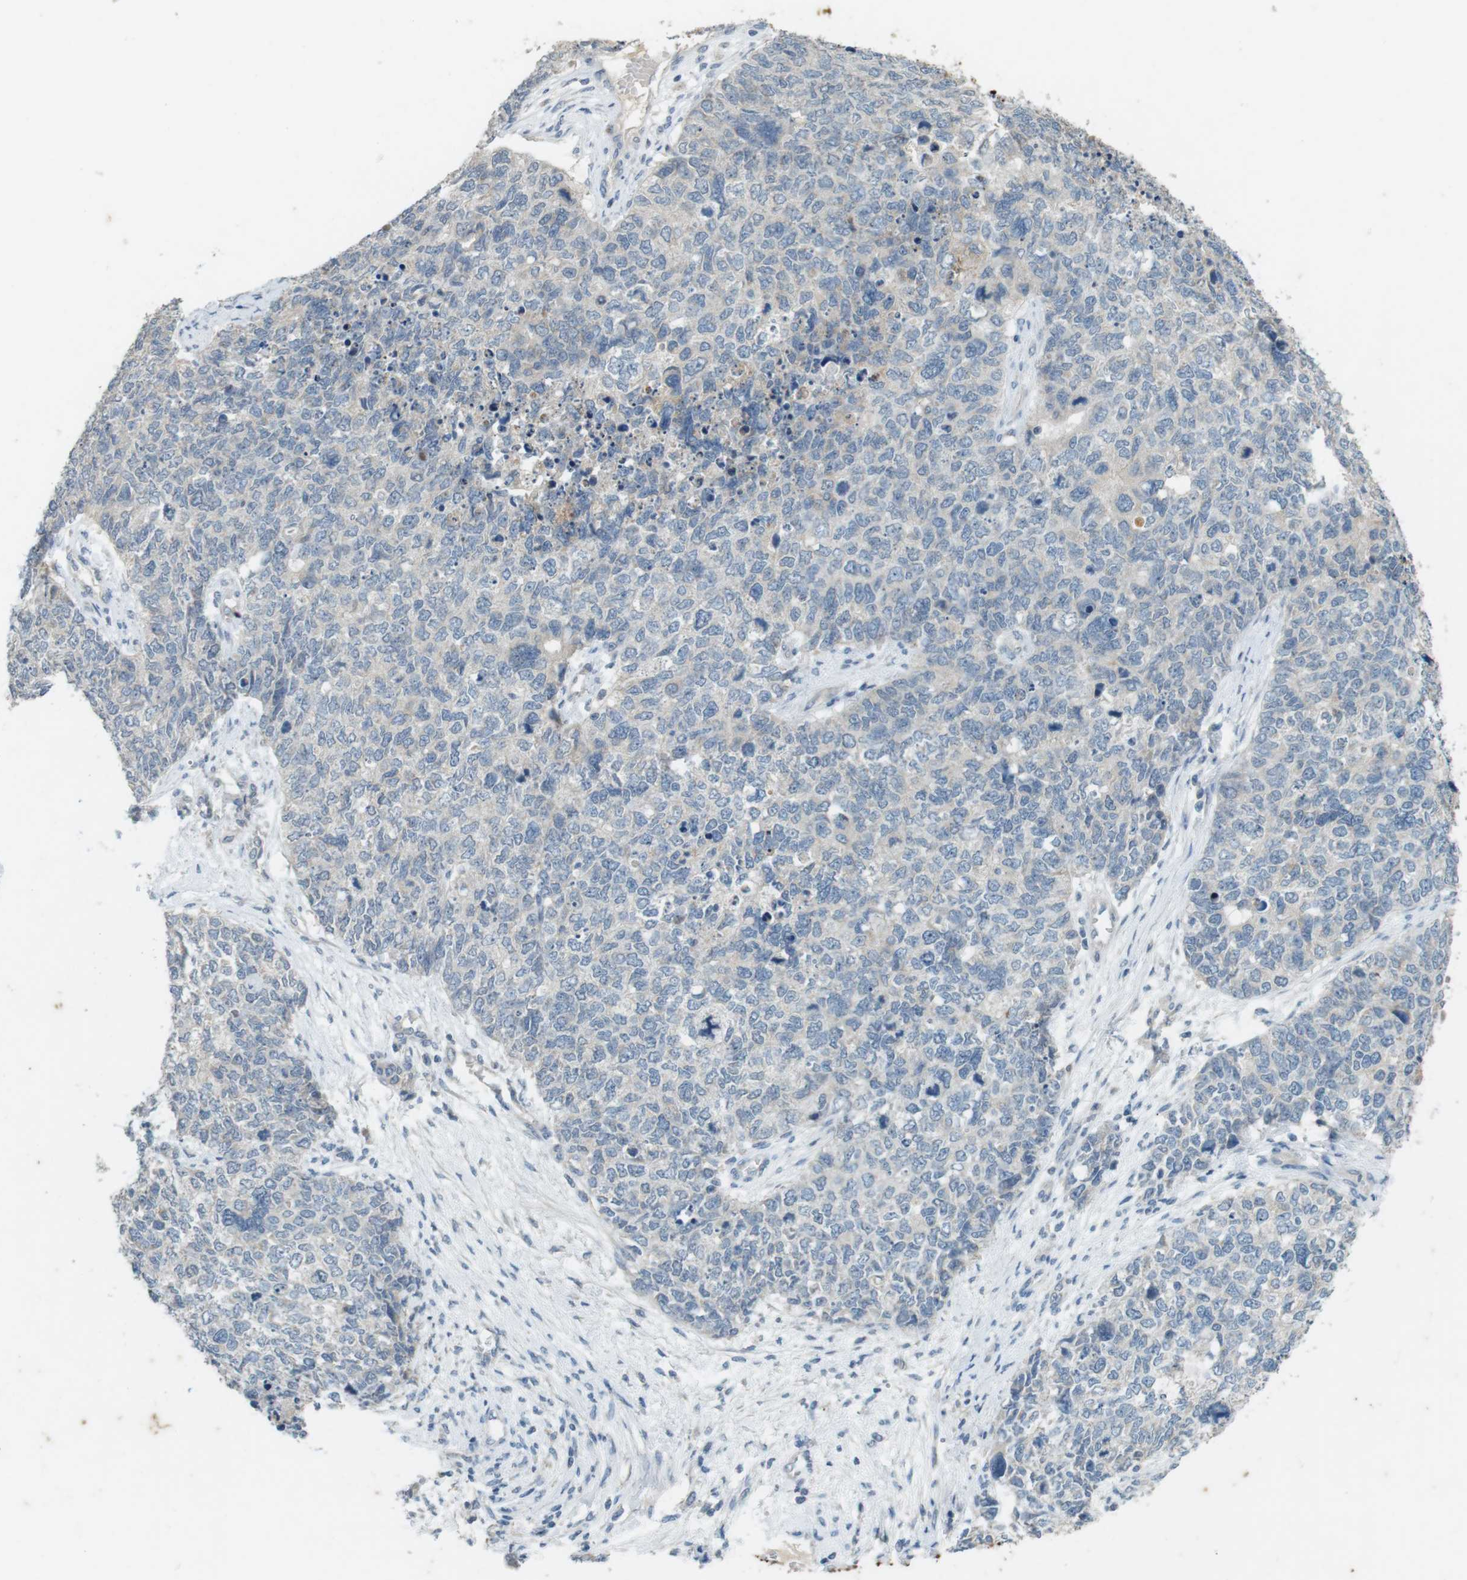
{"staining": {"intensity": "weak", "quantity": ">75%", "location": "cytoplasmic/membranous"}, "tissue": "cervical cancer", "cell_type": "Tumor cells", "image_type": "cancer", "snomed": [{"axis": "morphology", "description": "Squamous cell carcinoma, NOS"}, {"axis": "topography", "description": "Cervix"}], "caption": "Human cervical squamous cell carcinoma stained with a brown dye reveals weak cytoplasmic/membranous positive expression in approximately >75% of tumor cells.", "gene": "MUC5B", "patient": {"sex": "female", "age": 63}}